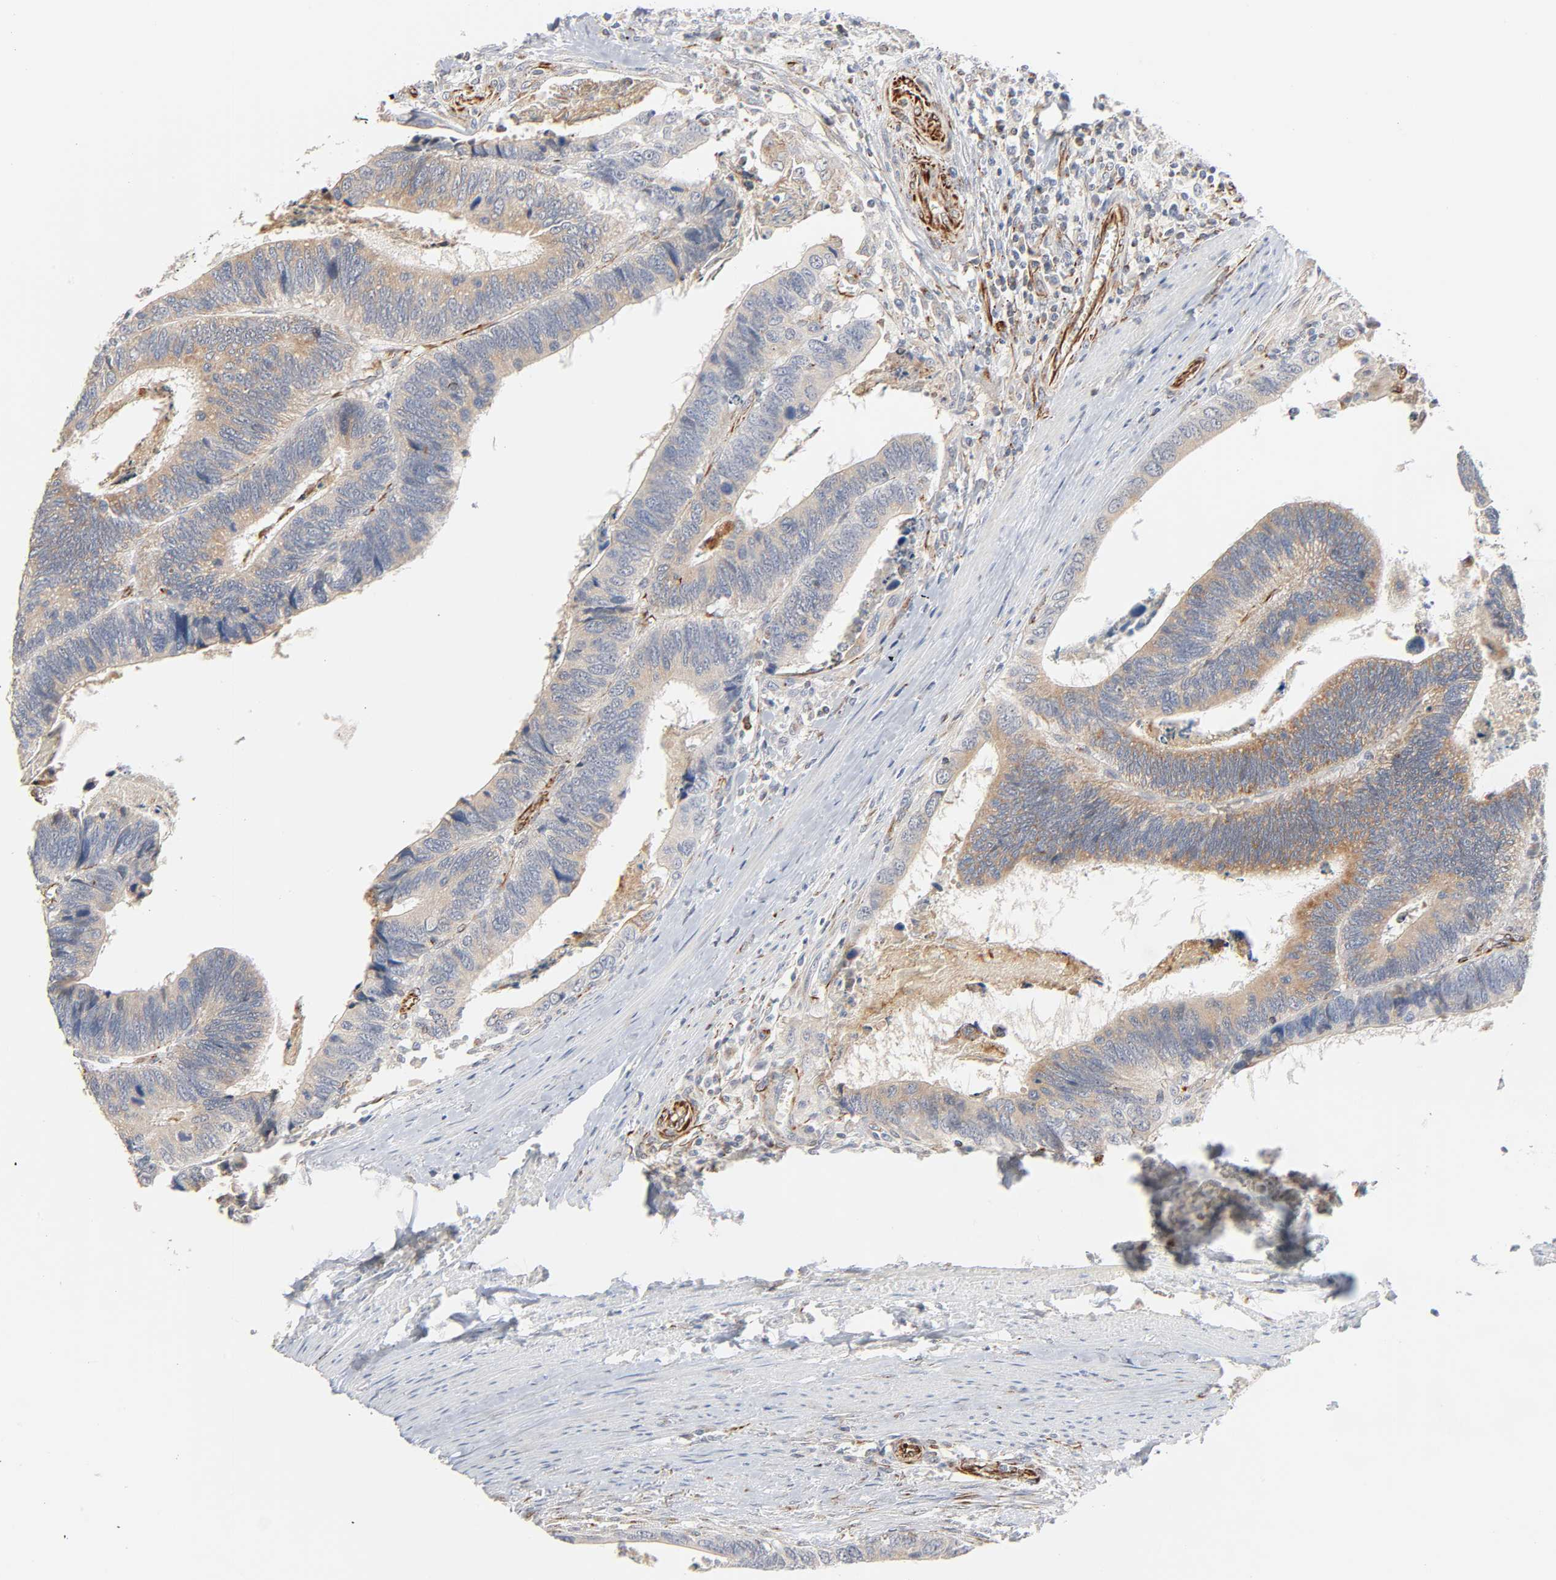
{"staining": {"intensity": "weak", "quantity": ">75%", "location": "cytoplasmic/membranous"}, "tissue": "colorectal cancer", "cell_type": "Tumor cells", "image_type": "cancer", "snomed": [{"axis": "morphology", "description": "Adenocarcinoma, NOS"}, {"axis": "topography", "description": "Colon"}], "caption": "There is low levels of weak cytoplasmic/membranous positivity in tumor cells of adenocarcinoma (colorectal), as demonstrated by immunohistochemical staining (brown color).", "gene": "REEP6", "patient": {"sex": "male", "age": 72}}